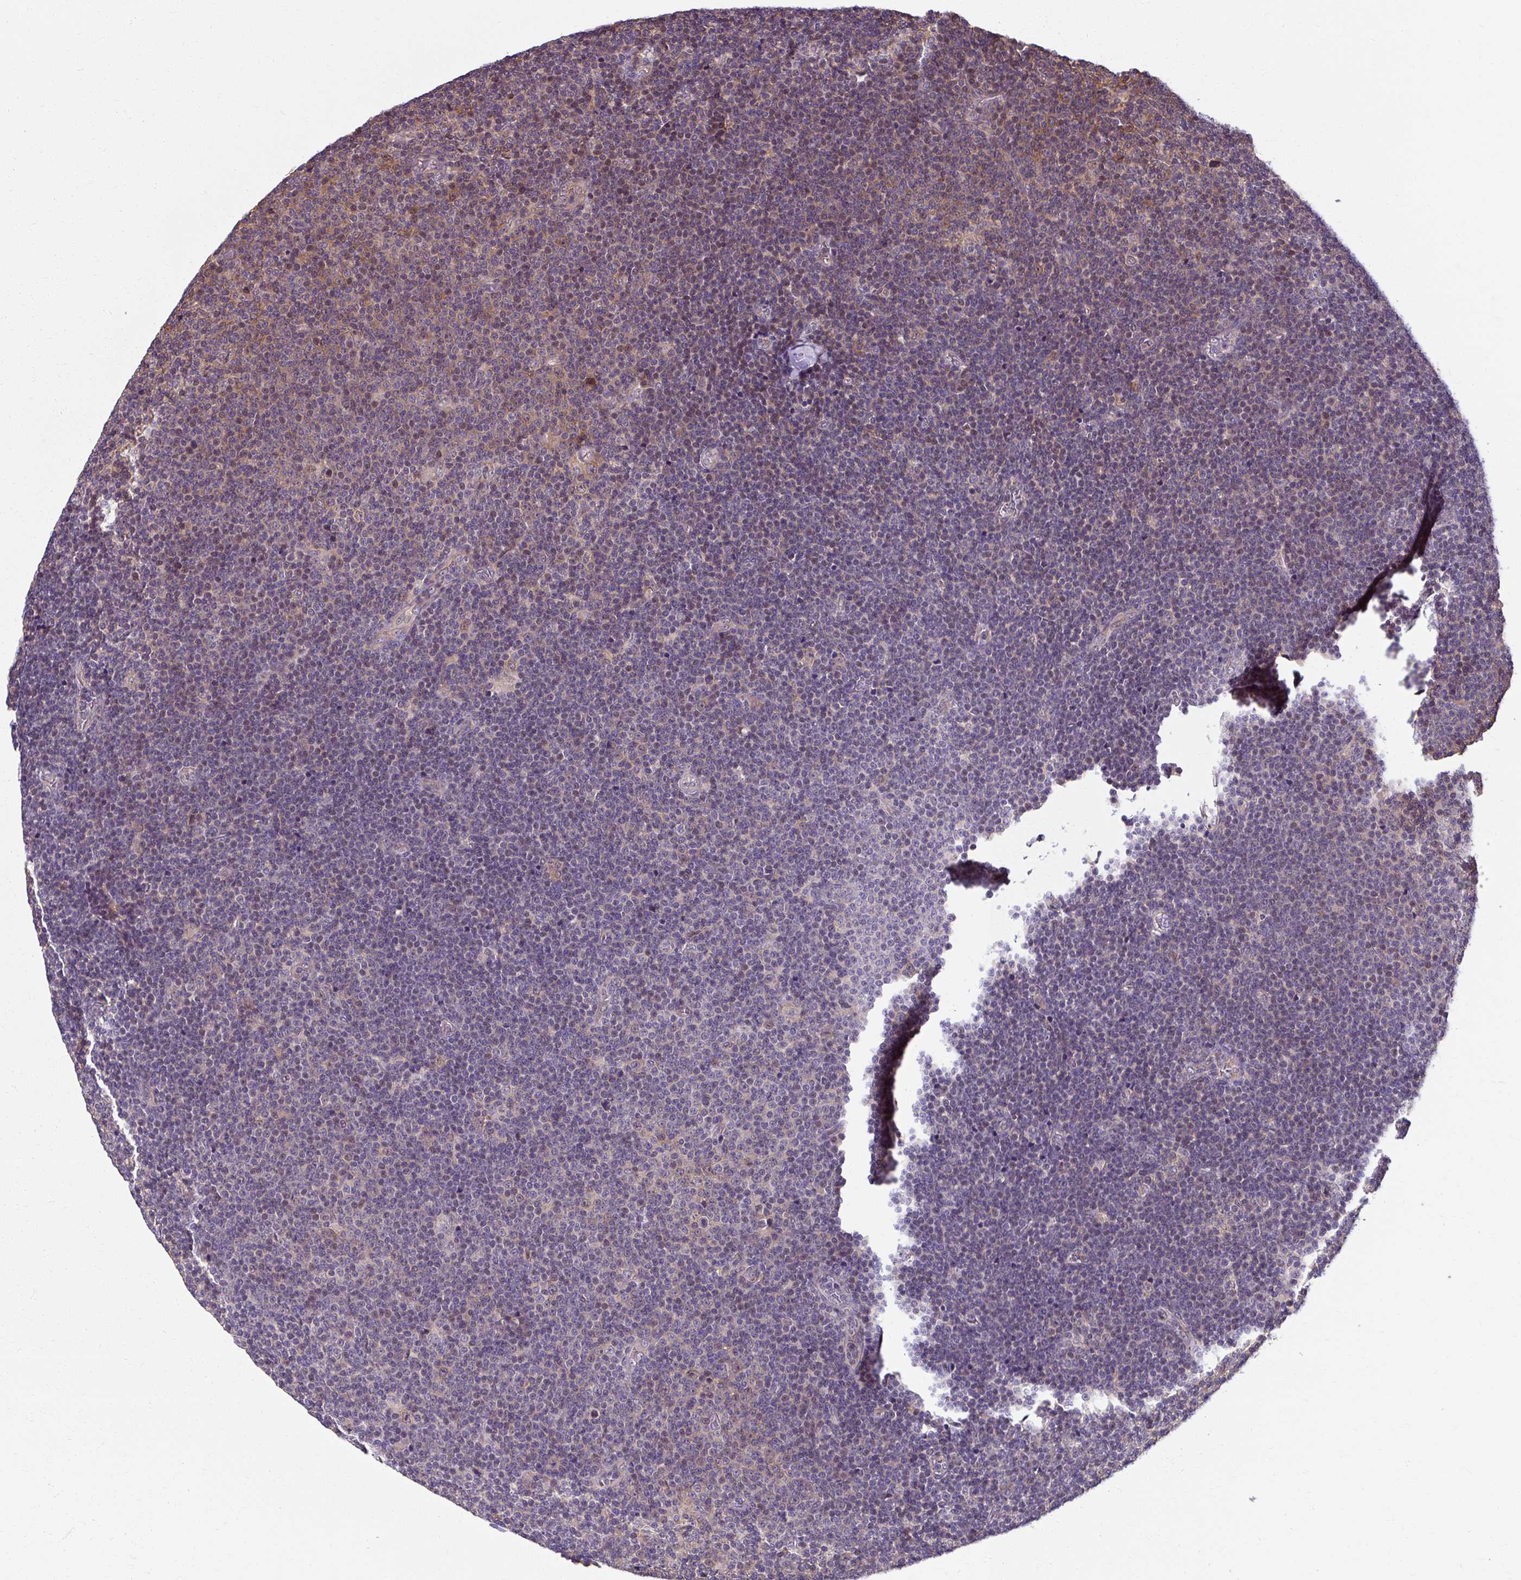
{"staining": {"intensity": "weak", "quantity": "<25%", "location": "cytoplasmic/membranous"}, "tissue": "lymphoma", "cell_type": "Tumor cells", "image_type": "cancer", "snomed": [{"axis": "morphology", "description": "Malignant lymphoma, non-Hodgkin's type, Low grade"}, {"axis": "topography", "description": "Lymph node"}], "caption": "High power microscopy micrograph of an immunohistochemistry photomicrograph of lymphoma, revealing no significant expression in tumor cells.", "gene": "ZNF555", "patient": {"sex": "male", "age": 48}}